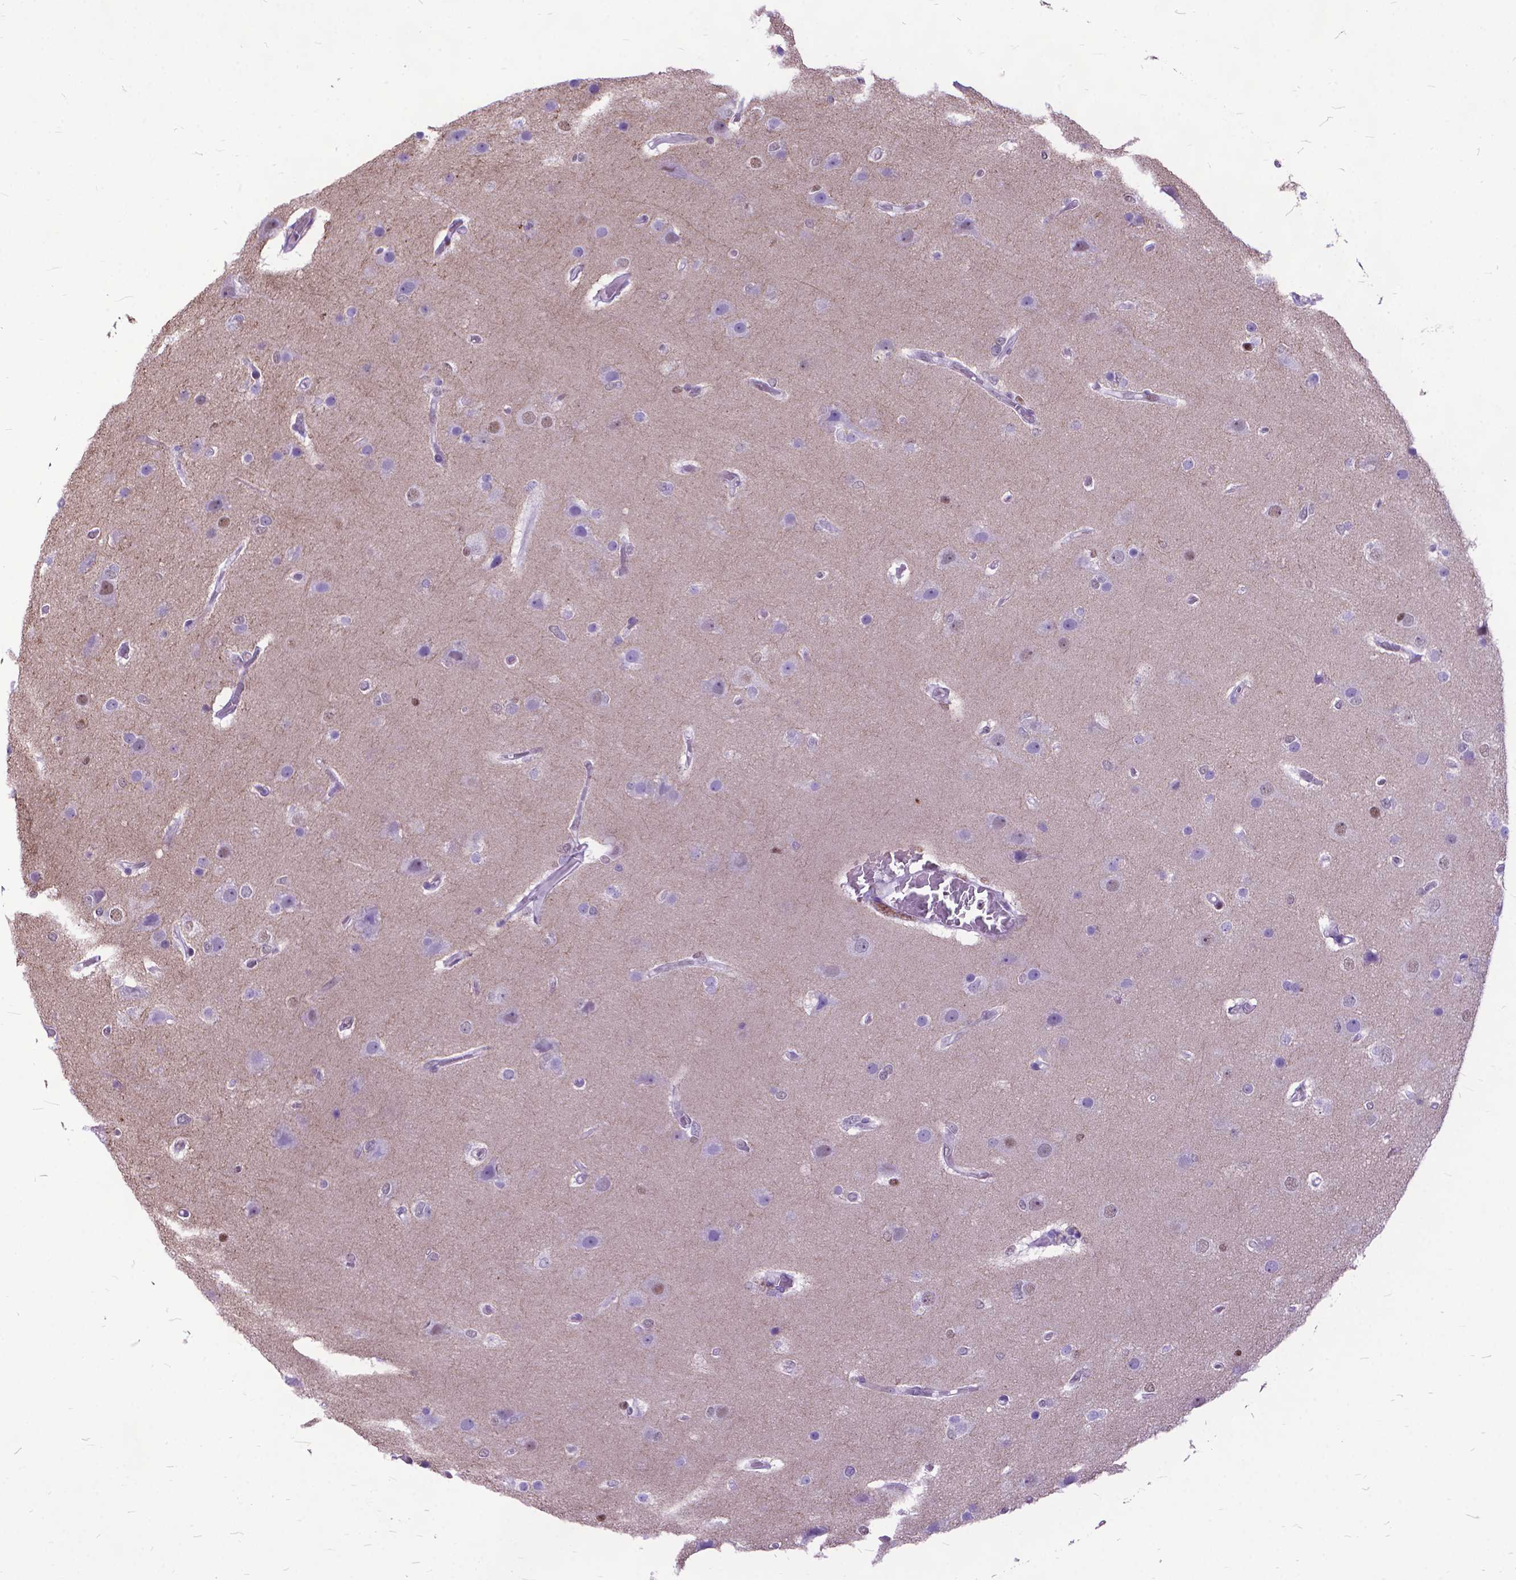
{"staining": {"intensity": "negative", "quantity": "none", "location": "none"}, "tissue": "glioma", "cell_type": "Tumor cells", "image_type": "cancer", "snomed": [{"axis": "morphology", "description": "Glioma, malignant, High grade"}, {"axis": "topography", "description": "Brain"}], "caption": "Tumor cells are negative for brown protein staining in glioma.", "gene": "POLE4", "patient": {"sex": "female", "age": 61}}